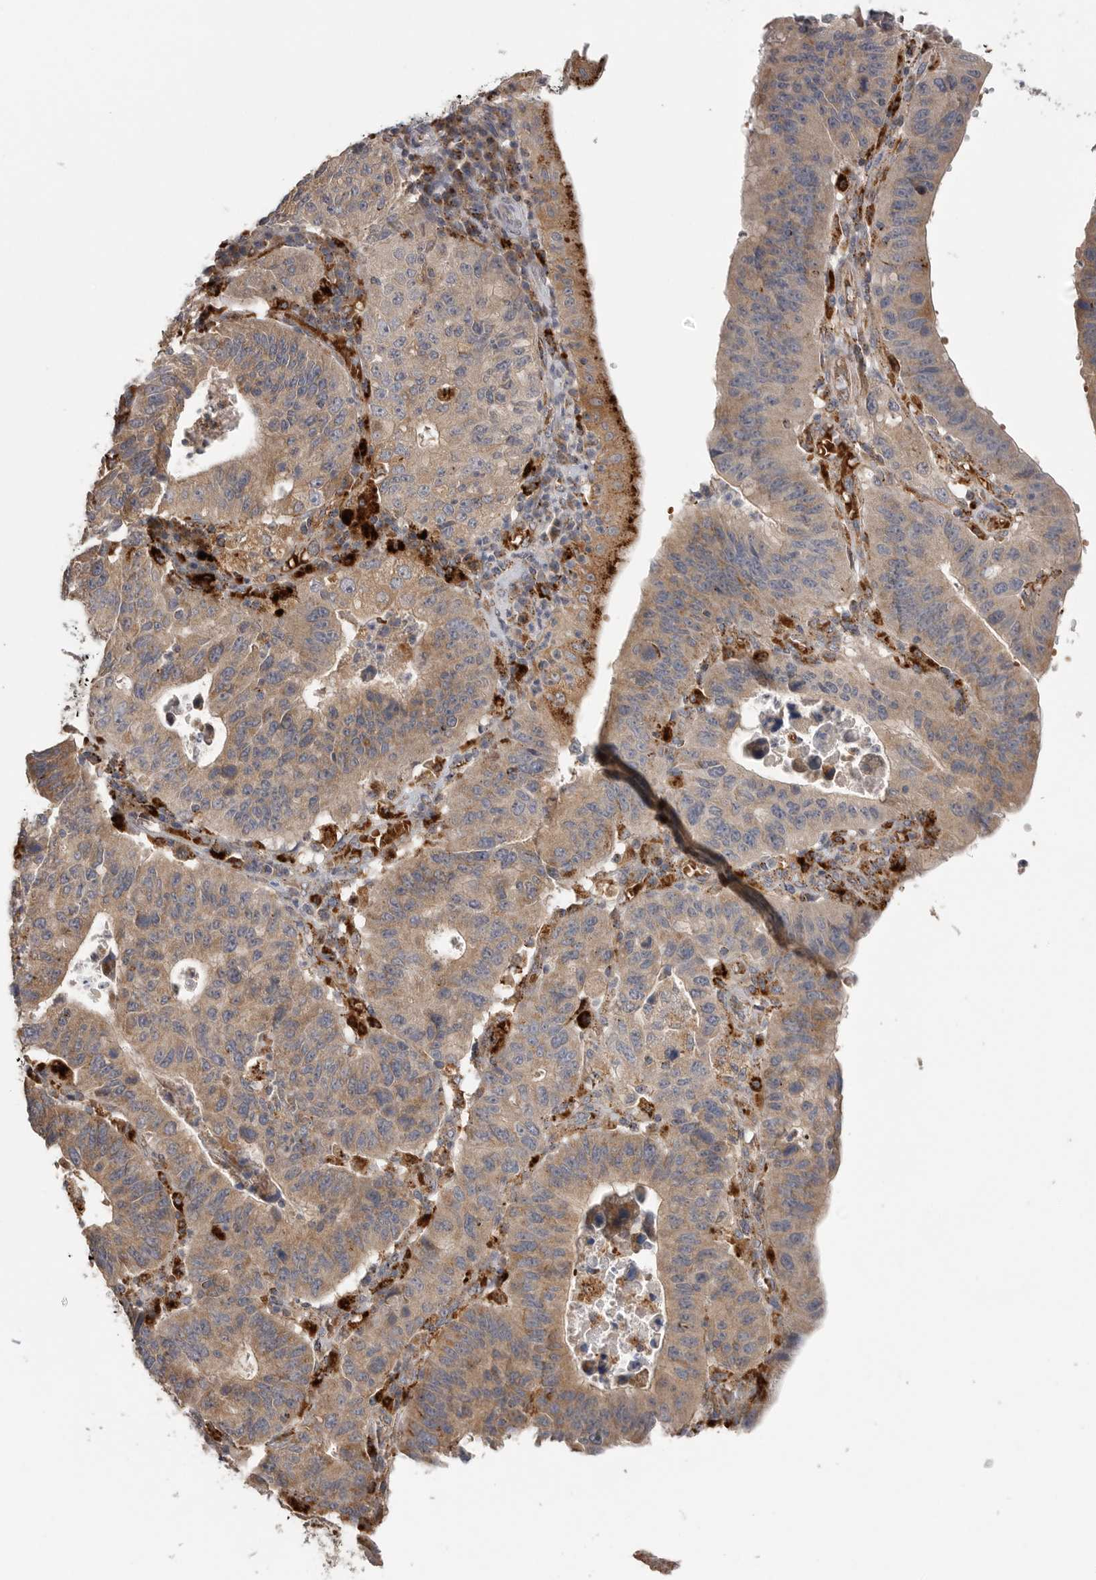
{"staining": {"intensity": "strong", "quantity": ">75%", "location": "cytoplasmic/membranous"}, "tissue": "stomach cancer", "cell_type": "Tumor cells", "image_type": "cancer", "snomed": [{"axis": "morphology", "description": "Adenocarcinoma, NOS"}, {"axis": "topography", "description": "Stomach"}], "caption": "A photomicrograph of human stomach adenocarcinoma stained for a protein displays strong cytoplasmic/membranous brown staining in tumor cells. The protein of interest is shown in brown color, while the nuclei are stained blue.", "gene": "GALNS", "patient": {"sex": "male", "age": 59}}